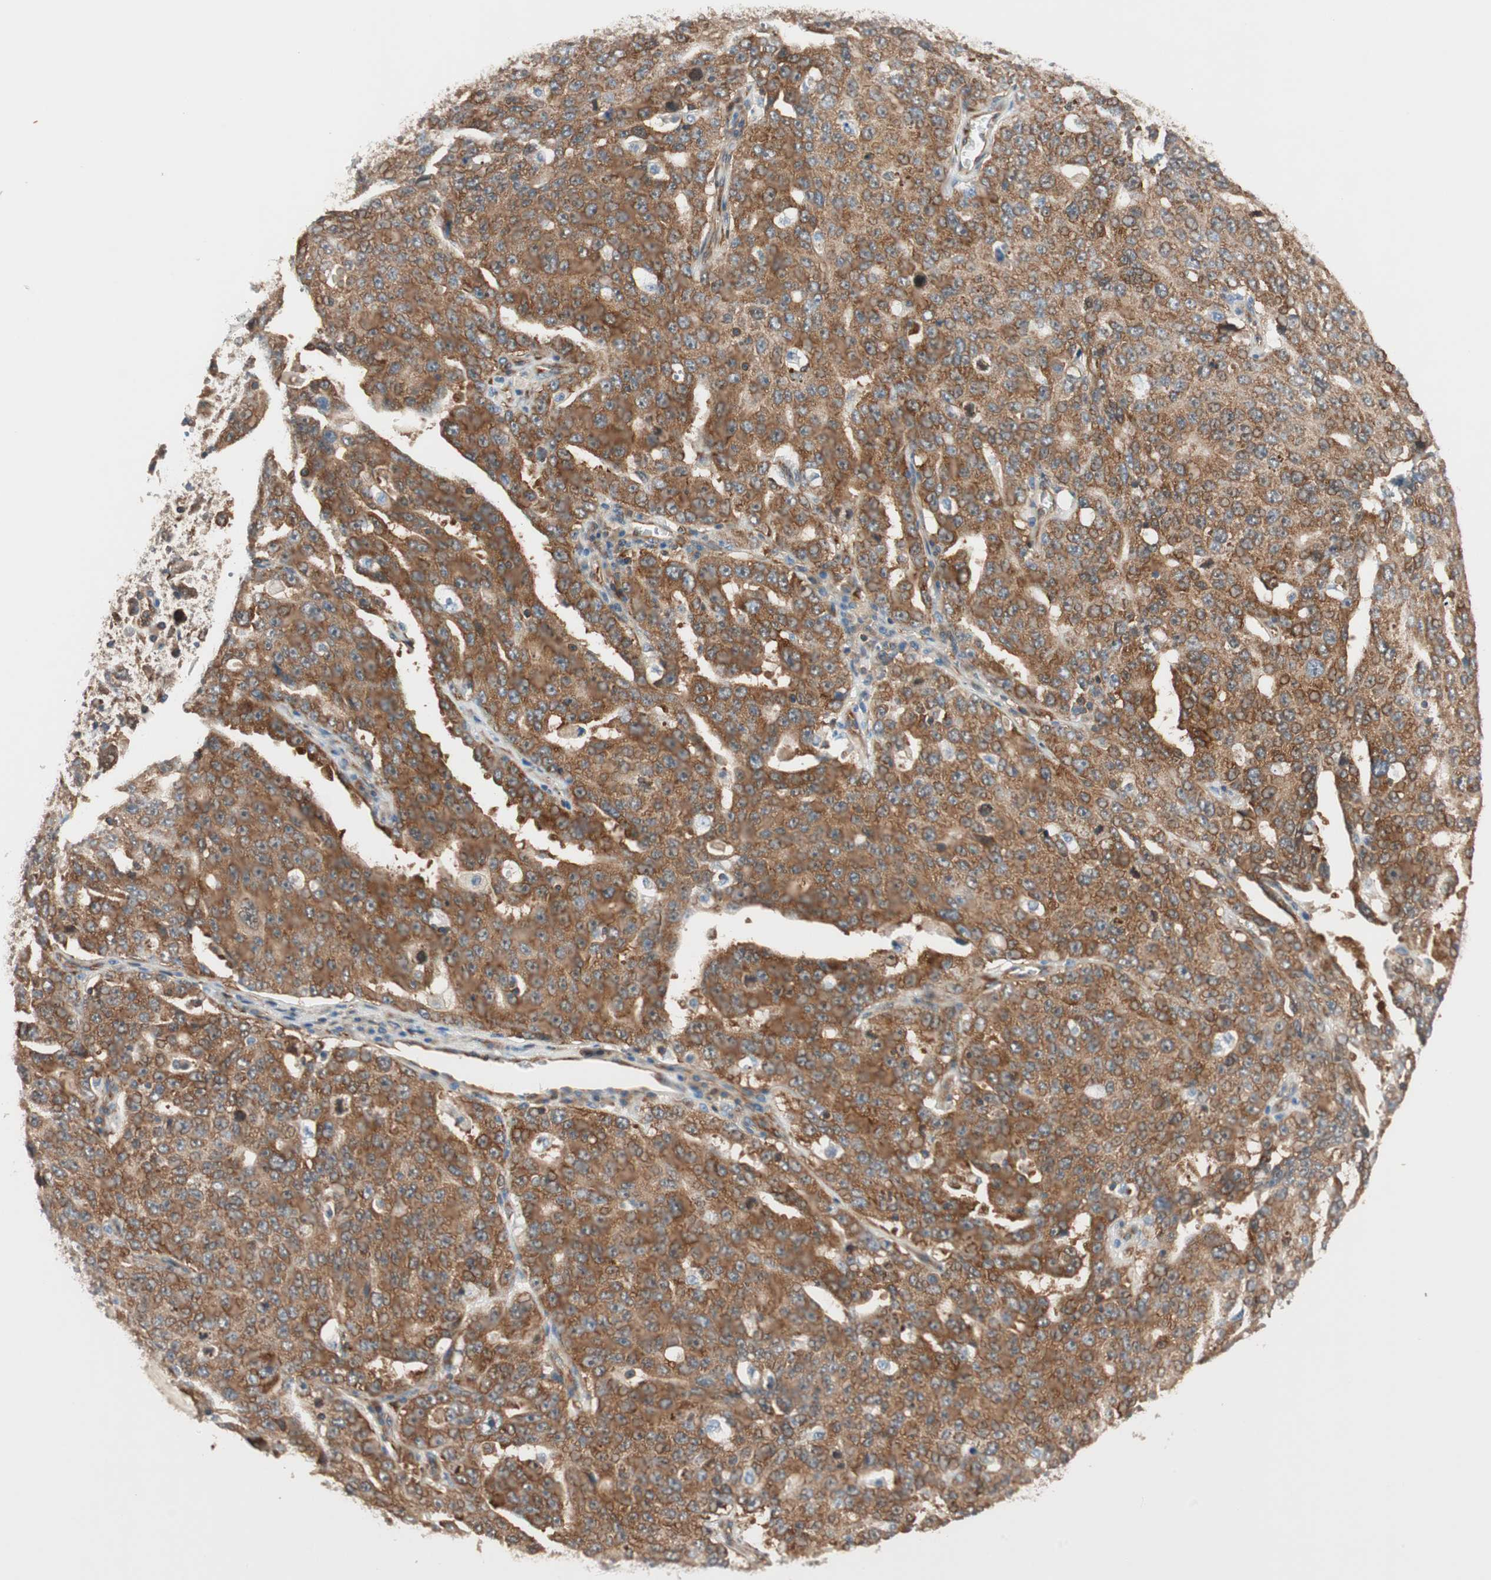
{"staining": {"intensity": "strong", "quantity": ">75%", "location": "cytoplasmic/membranous"}, "tissue": "ovarian cancer", "cell_type": "Tumor cells", "image_type": "cancer", "snomed": [{"axis": "morphology", "description": "Carcinoma, endometroid"}, {"axis": "topography", "description": "Ovary"}], "caption": "Ovarian cancer tissue displays strong cytoplasmic/membranous staining in approximately >75% of tumor cells", "gene": "WASL", "patient": {"sex": "female", "age": 62}}